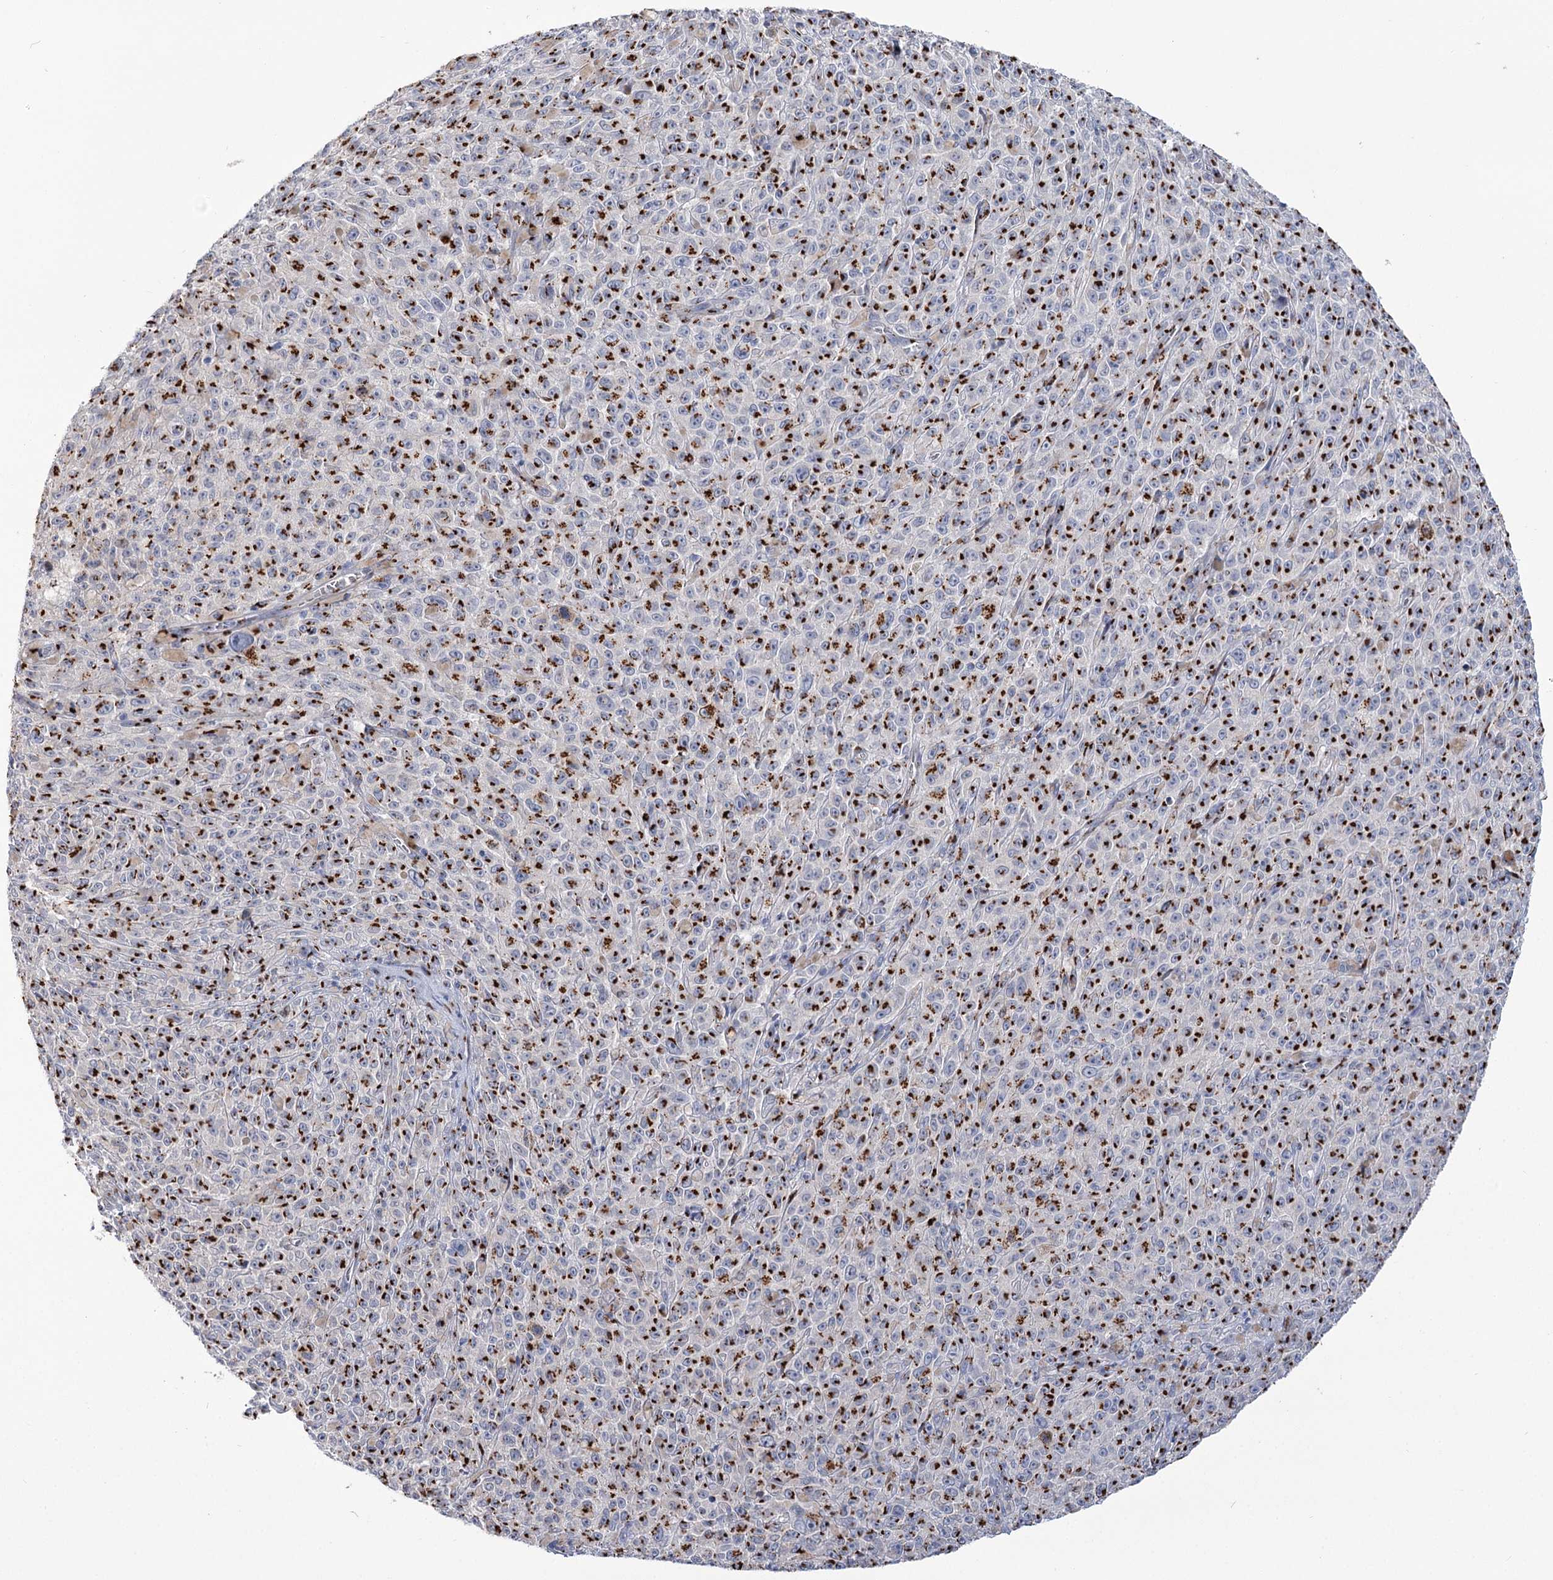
{"staining": {"intensity": "strong", "quantity": ">75%", "location": "cytoplasmic/membranous"}, "tissue": "melanoma", "cell_type": "Tumor cells", "image_type": "cancer", "snomed": [{"axis": "morphology", "description": "Malignant melanoma, NOS"}, {"axis": "topography", "description": "Skin"}], "caption": "Immunohistochemistry image of malignant melanoma stained for a protein (brown), which shows high levels of strong cytoplasmic/membranous positivity in approximately >75% of tumor cells.", "gene": "TMEM165", "patient": {"sex": "female", "age": 82}}